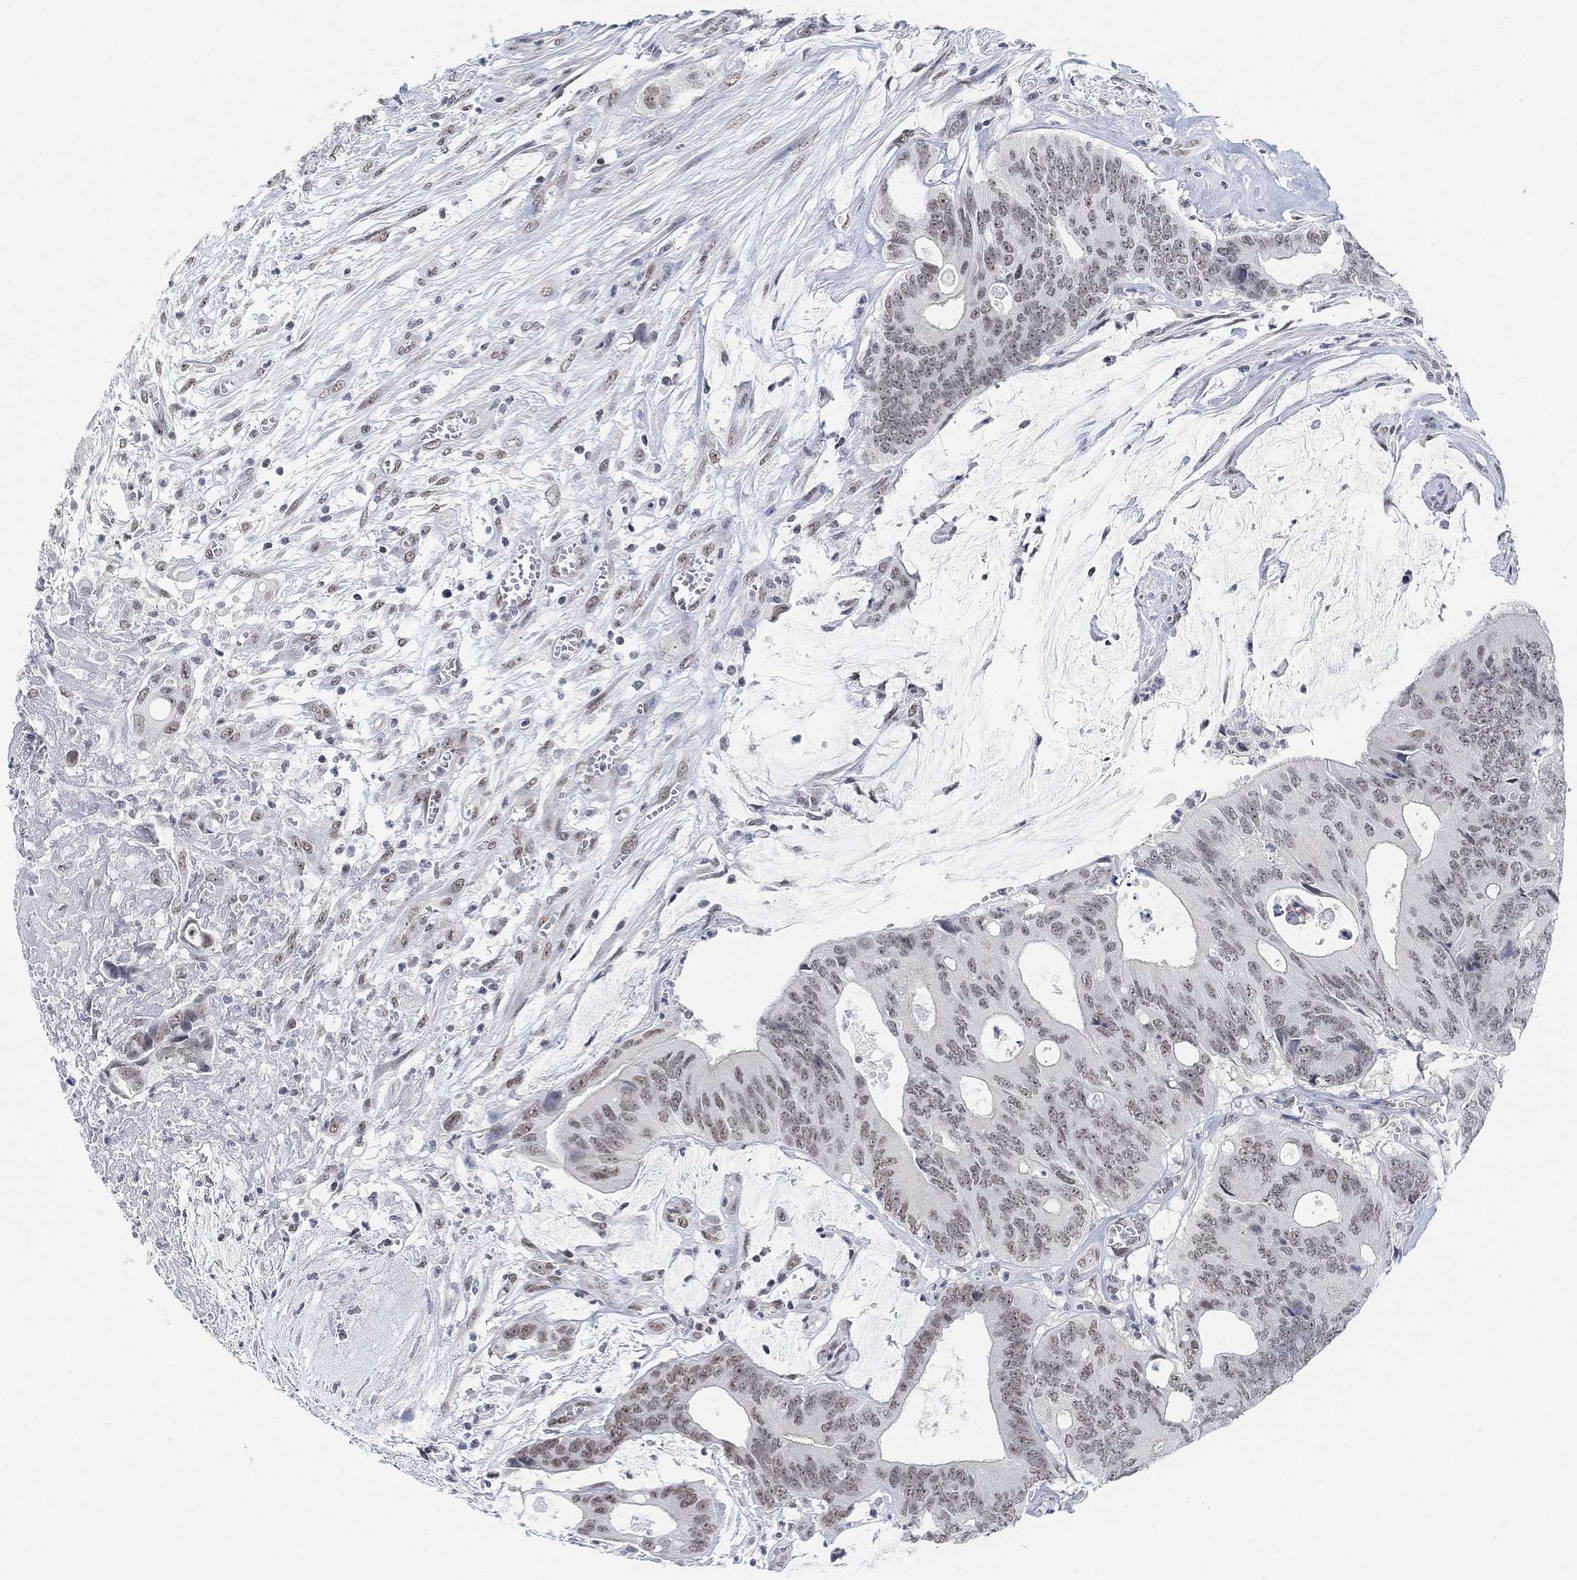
{"staining": {"intensity": "weak", "quantity": "25%-75%", "location": "nuclear"}, "tissue": "colorectal cancer", "cell_type": "Tumor cells", "image_type": "cancer", "snomed": [{"axis": "morphology", "description": "Normal tissue, NOS"}, {"axis": "morphology", "description": "Adenocarcinoma, NOS"}, {"axis": "topography", "description": "Colon"}], "caption": "About 25%-75% of tumor cells in human colorectal cancer (adenocarcinoma) reveal weak nuclear protein expression as visualized by brown immunohistochemical staining.", "gene": "PURG", "patient": {"sex": "male", "age": 65}}